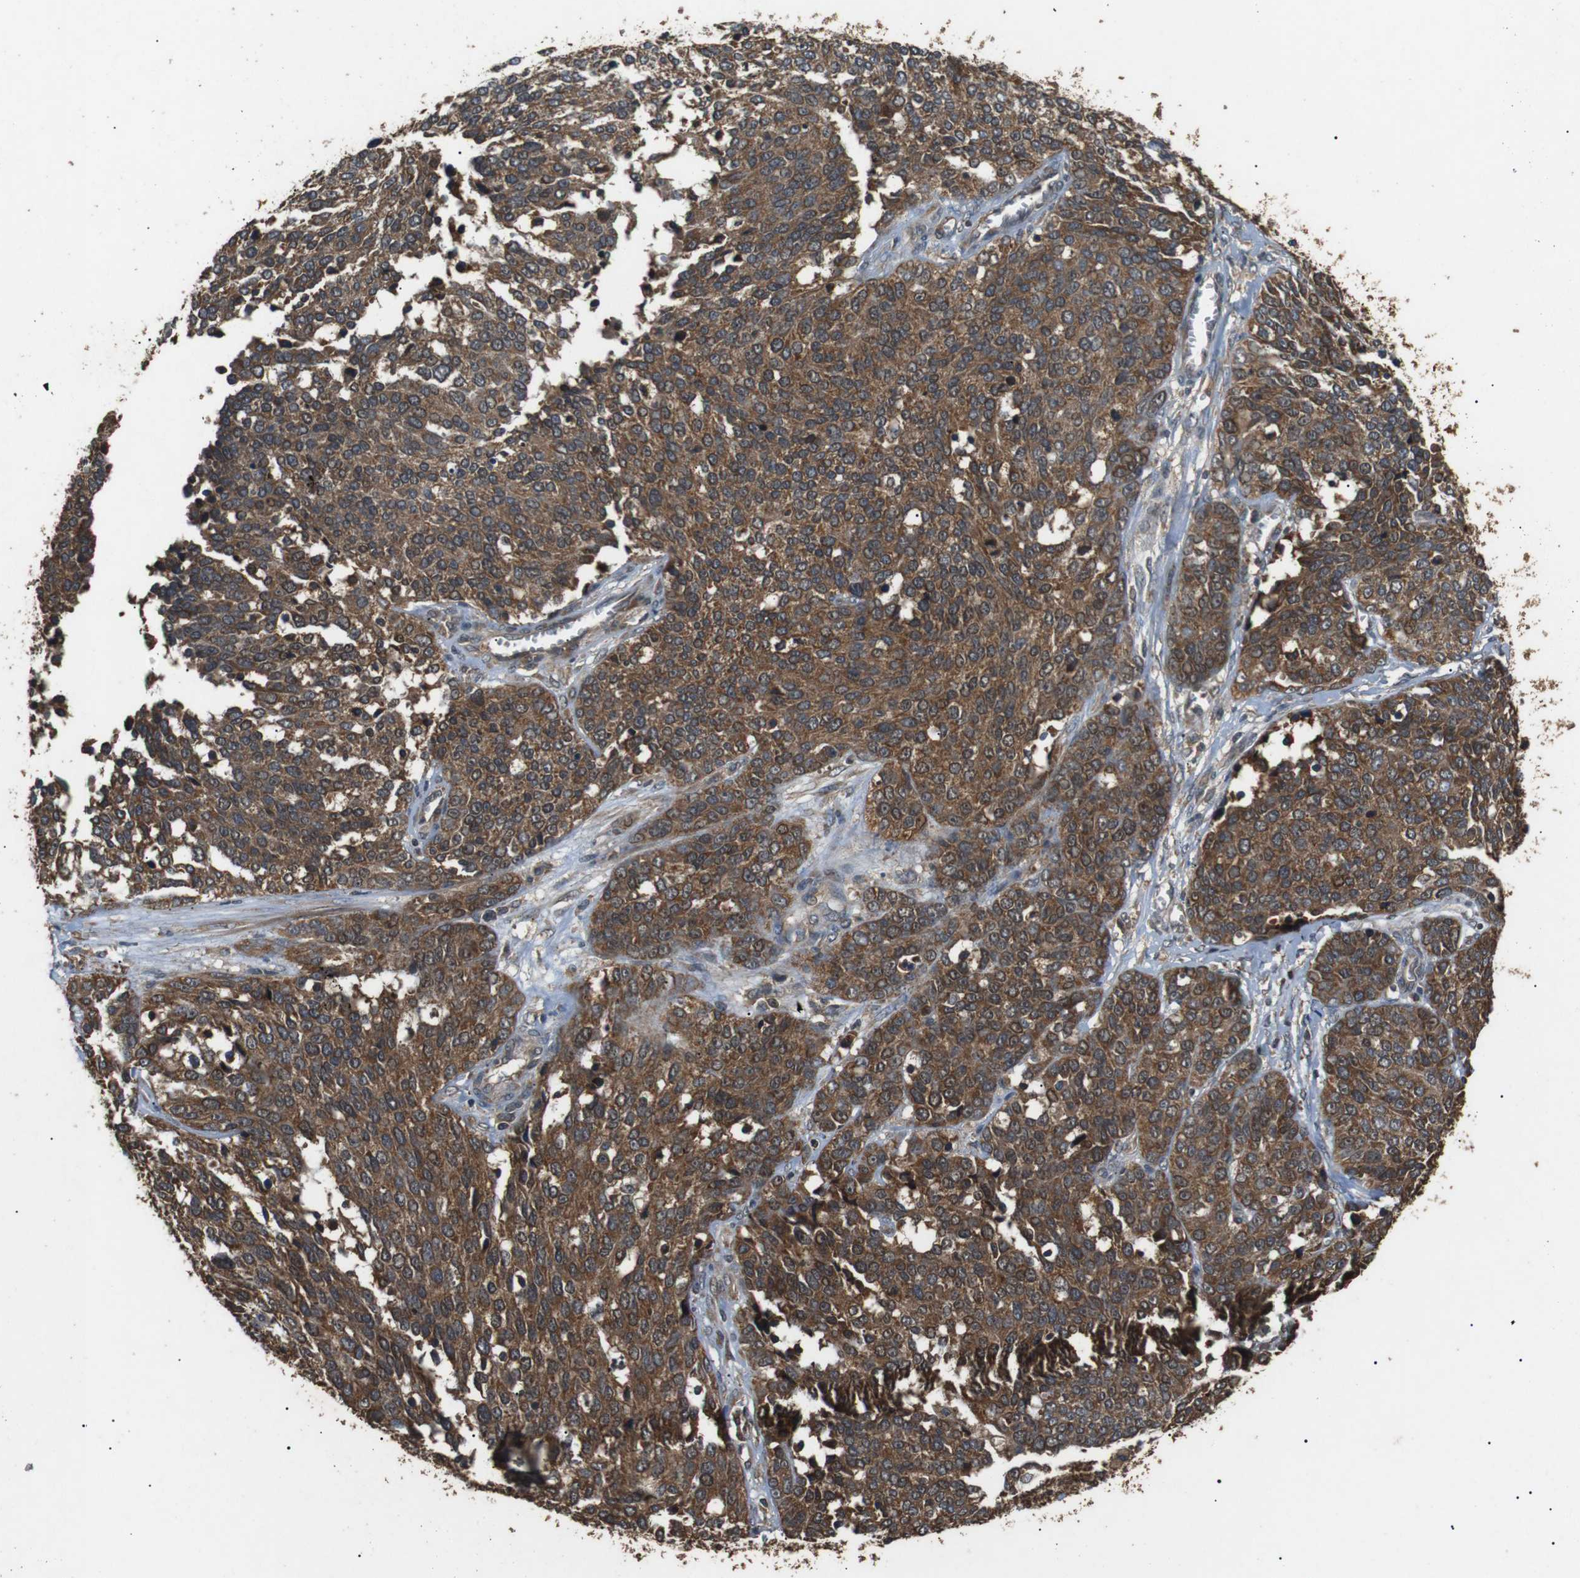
{"staining": {"intensity": "moderate", "quantity": ">75%", "location": "cytoplasmic/membranous"}, "tissue": "ovarian cancer", "cell_type": "Tumor cells", "image_type": "cancer", "snomed": [{"axis": "morphology", "description": "Cystadenocarcinoma, serous, NOS"}, {"axis": "topography", "description": "Ovary"}], "caption": "Immunohistochemical staining of ovarian cancer (serous cystadenocarcinoma) exhibits medium levels of moderate cytoplasmic/membranous protein staining in approximately >75% of tumor cells.", "gene": "TBC1D15", "patient": {"sex": "female", "age": 44}}